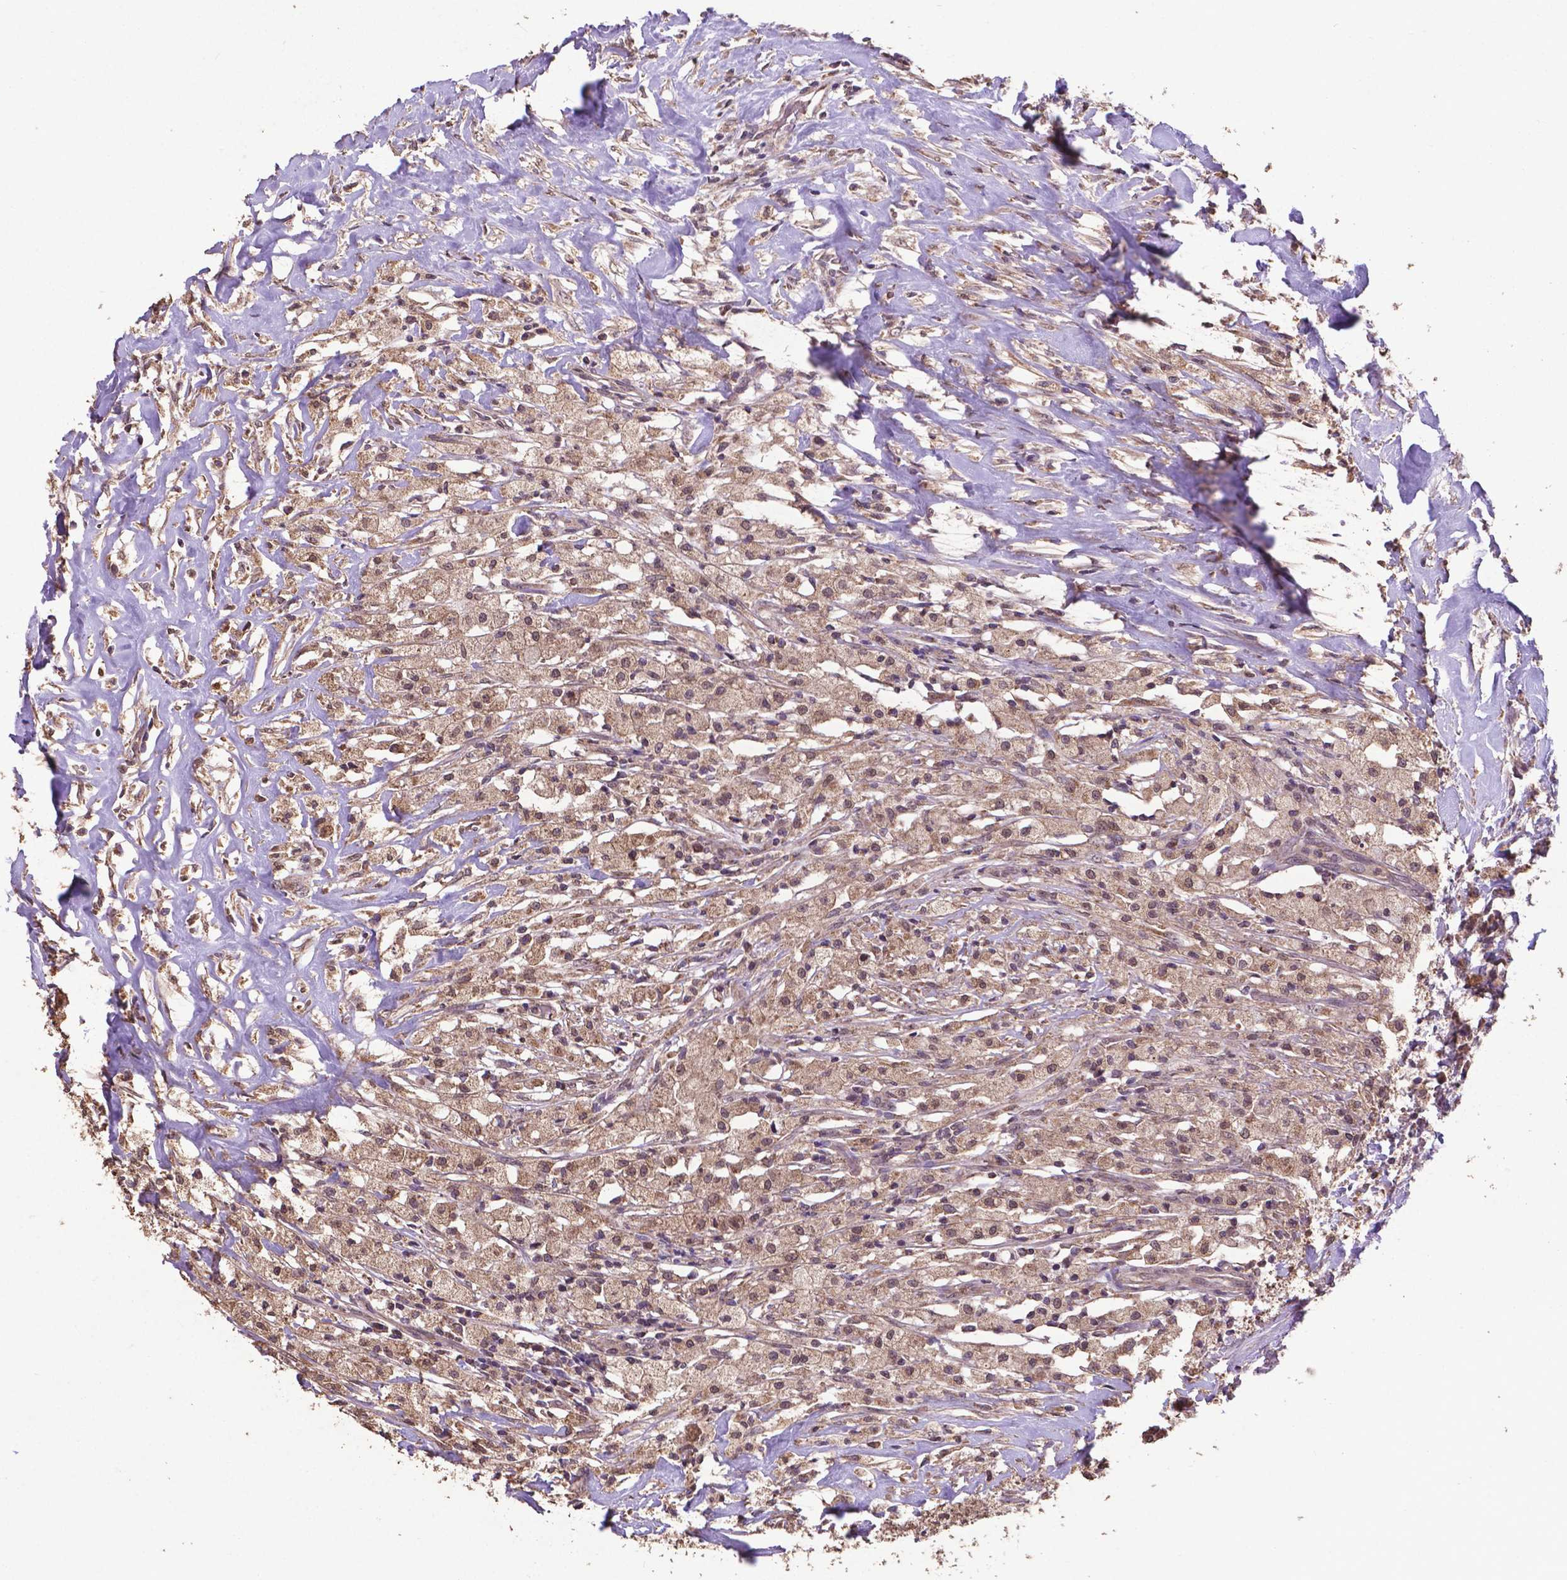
{"staining": {"intensity": "weak", "quantity": ">75%", "location": "cytoplasmic/membranous,nuclear"}, "tissue": "testis cancer", "cell_type": "Tumor cells", "image_type": "cancer", "snomed": [{"axis": "morphology", "description": "Necrosis, NOS"}, {"axis": "morphology", "description": "Carcinoma, Embryonal, NOS"}, {"axis": "topography", "description": "Testis"}], "caption": "A low amount of weak cytoplasmic/membranous and nuclear positivity is present in about >75% of tumor cells in testis cancer (embryonal carcinoma) tissue.", "gene": "DCAF1", "patient": {"sex": "male", "age": 19}}